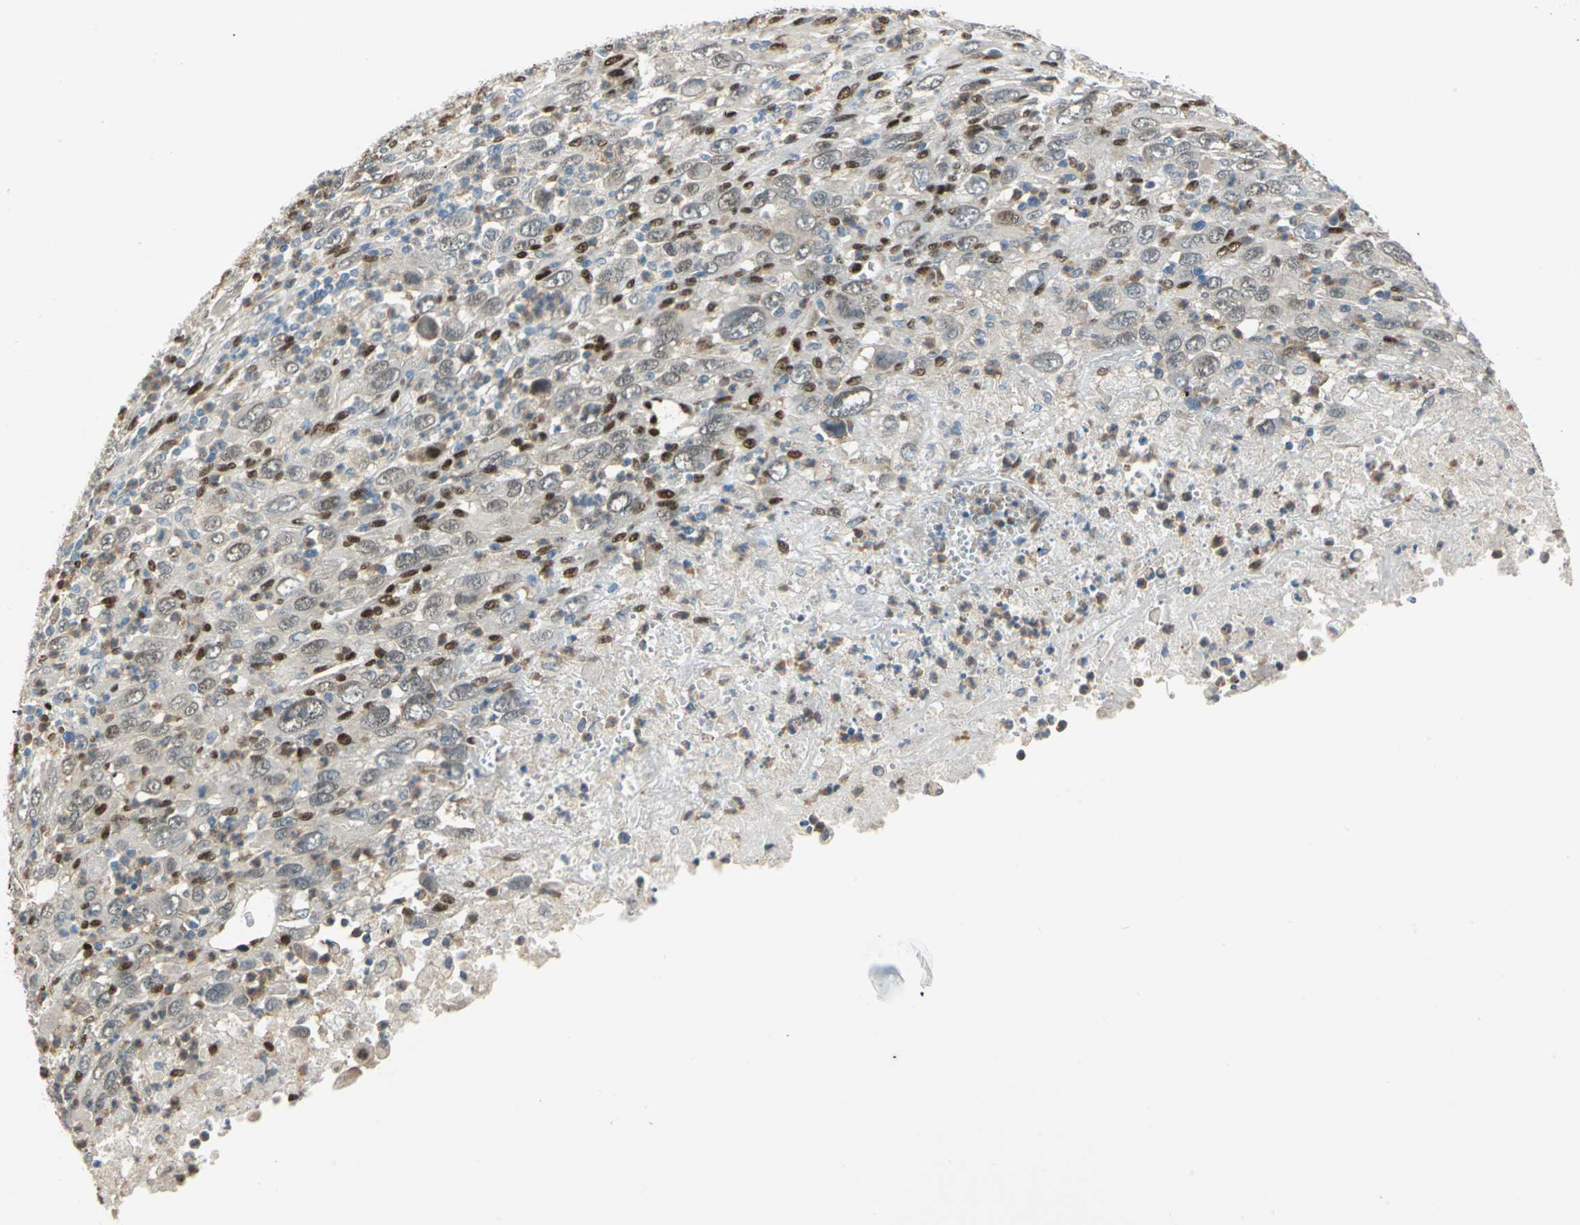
{"staining": {"intensity": "weak", "quantity": ">75%", "location": "cytoplasmic/membranous,nuclear"}, "tissue": "melanoma", "cell_type": "Tumor cells", "image_type": "cancer", "snomed": [{"axis": "morphology", "description": "Malignant melanoma, Metastatic site"}, {"axis": "topography", "description": "Skin"}], "caption": "Protein staining by immunohistochemistry (IHC) shows weak cytoplasmic/membranous and nuclear positivity in approximately >75% of tumor cells in malignant melanoma (metastatic site). (Stains: DAB in brown, nuclei in blue, Microscopy: brightfield microscopy at high magnification).", "gene": "RBFOX2", "patient": {"sex": "female", "age": 56}}